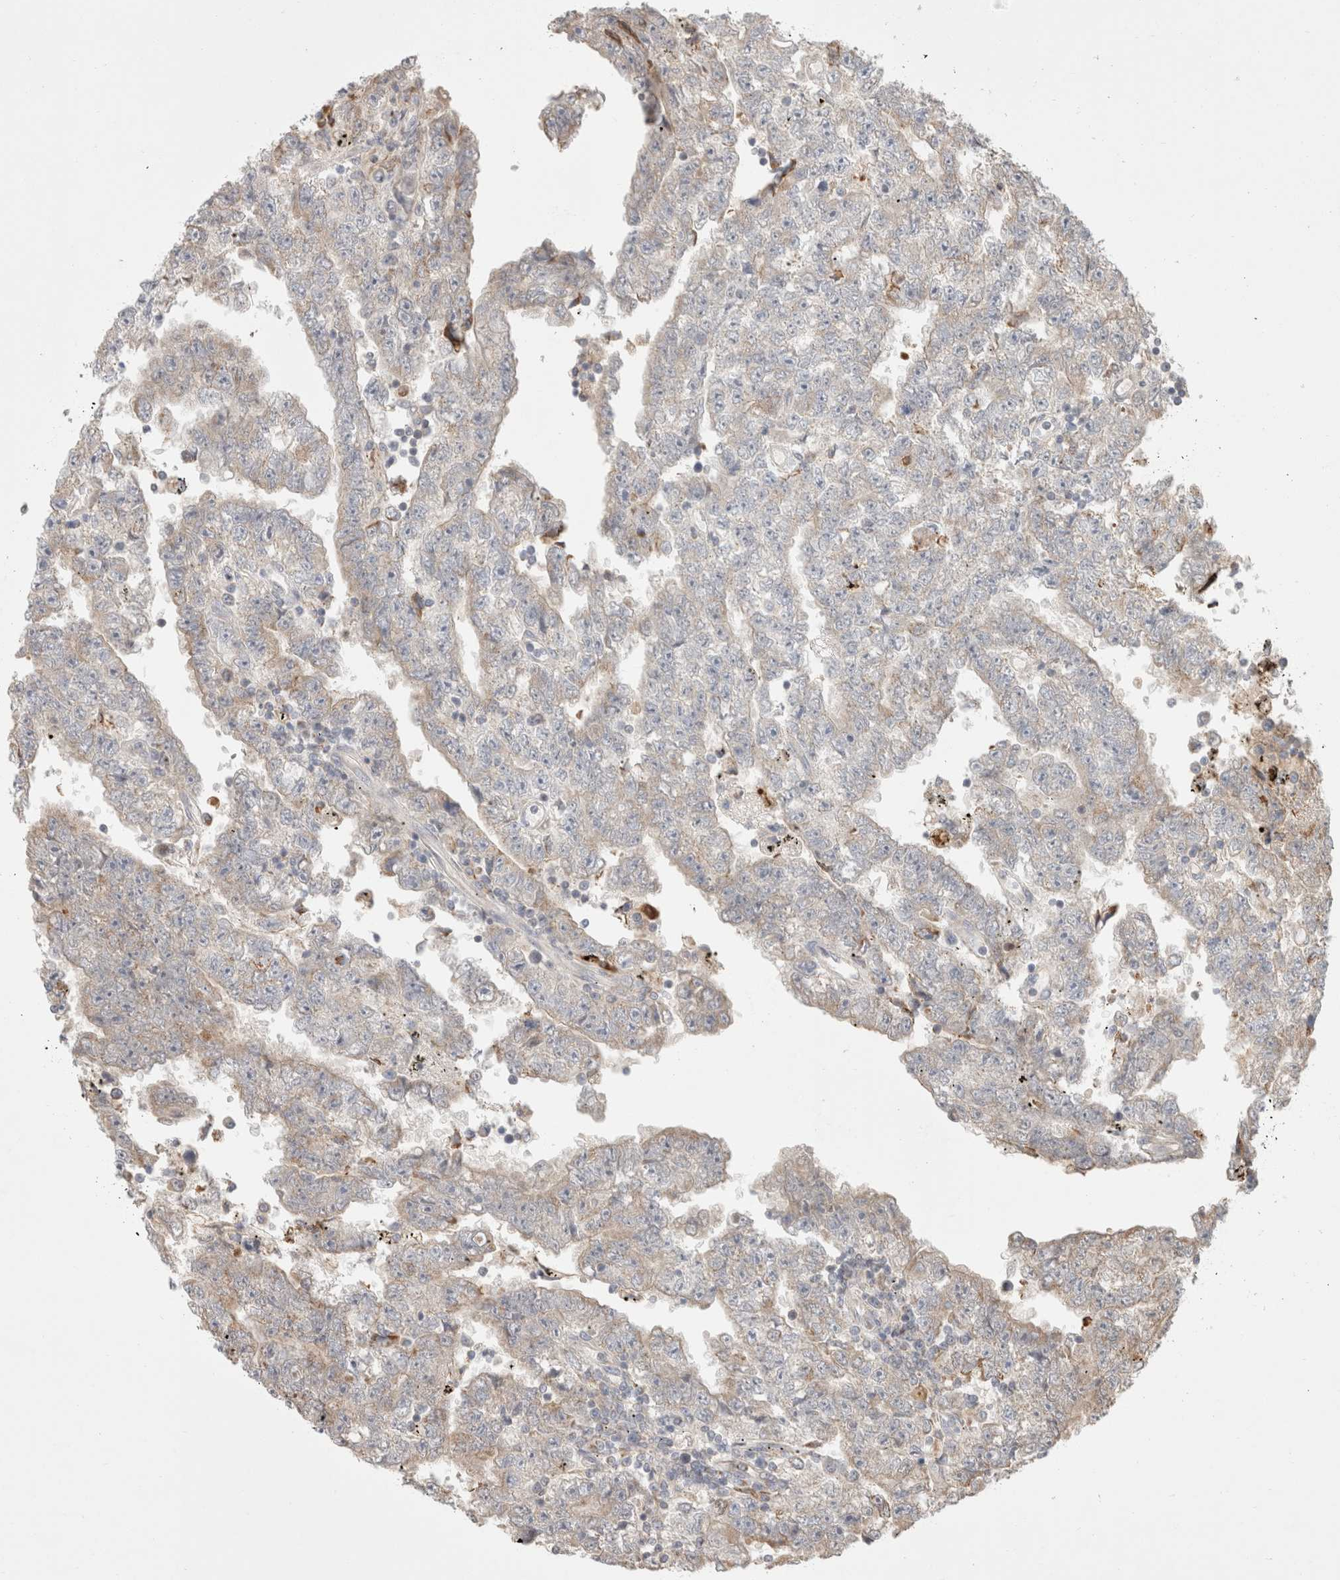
{"staining": {"intensity": "weak", "quantity": "<25%", "location": "cytoplasmic/membranous"}, "tissue": "testis cancer", "cell_type": "Tumor cells", "image_type": "cancer", "snomed": [{"axis": "morphology", "description": "Carcinoma, Embryonal, NOS"}, {"axis": "topography", "description": "Testis"}], "caption": "This is a micrograph of immunohistochemistry (IHC) staining of testis cancer, which shows no staining in tumor cells.", "gene": "HROB", "patient": {"sex": "male", "age": 25}}